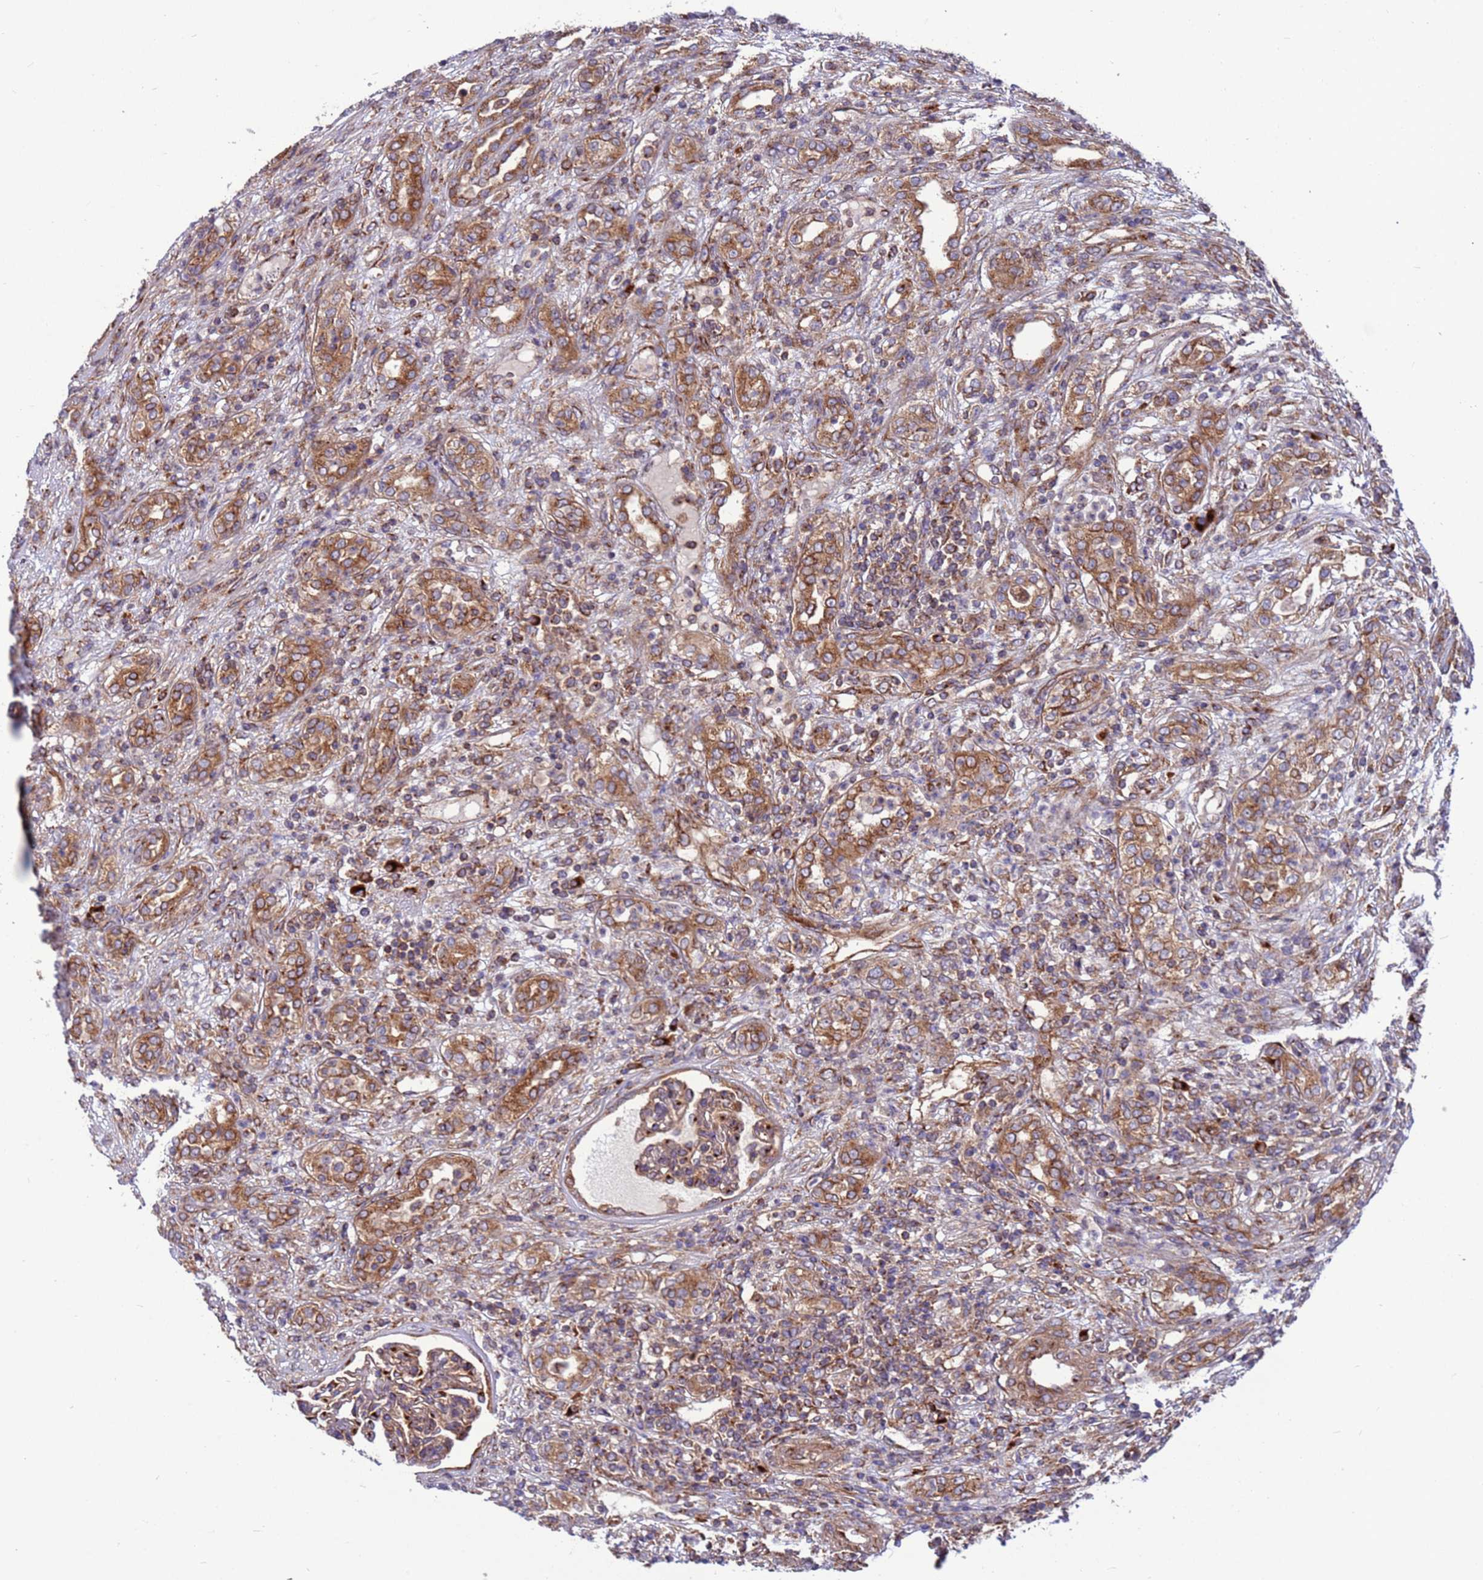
{"staining": {"intensity": "moderate", "quantity": ">75%", "location": "cytoplasmic/membranous"}, "tissue": "renal cancer", "cell_type": "Tumor cells", "image_type": "cancer", "snomed": [{"axis": "morphology", "description": "Adenocarcinoma, NOS"}, {"axis": "topography", "description": "Kidney"}], "caption": "Renal cancer (adenocarcinoma) stained for a protein demonstrates moderate cytoplasmic/membranous positivity in tumor cells.", "gene": "ZC3HAV1", "patient": {"sex": "female", "age": 54}}